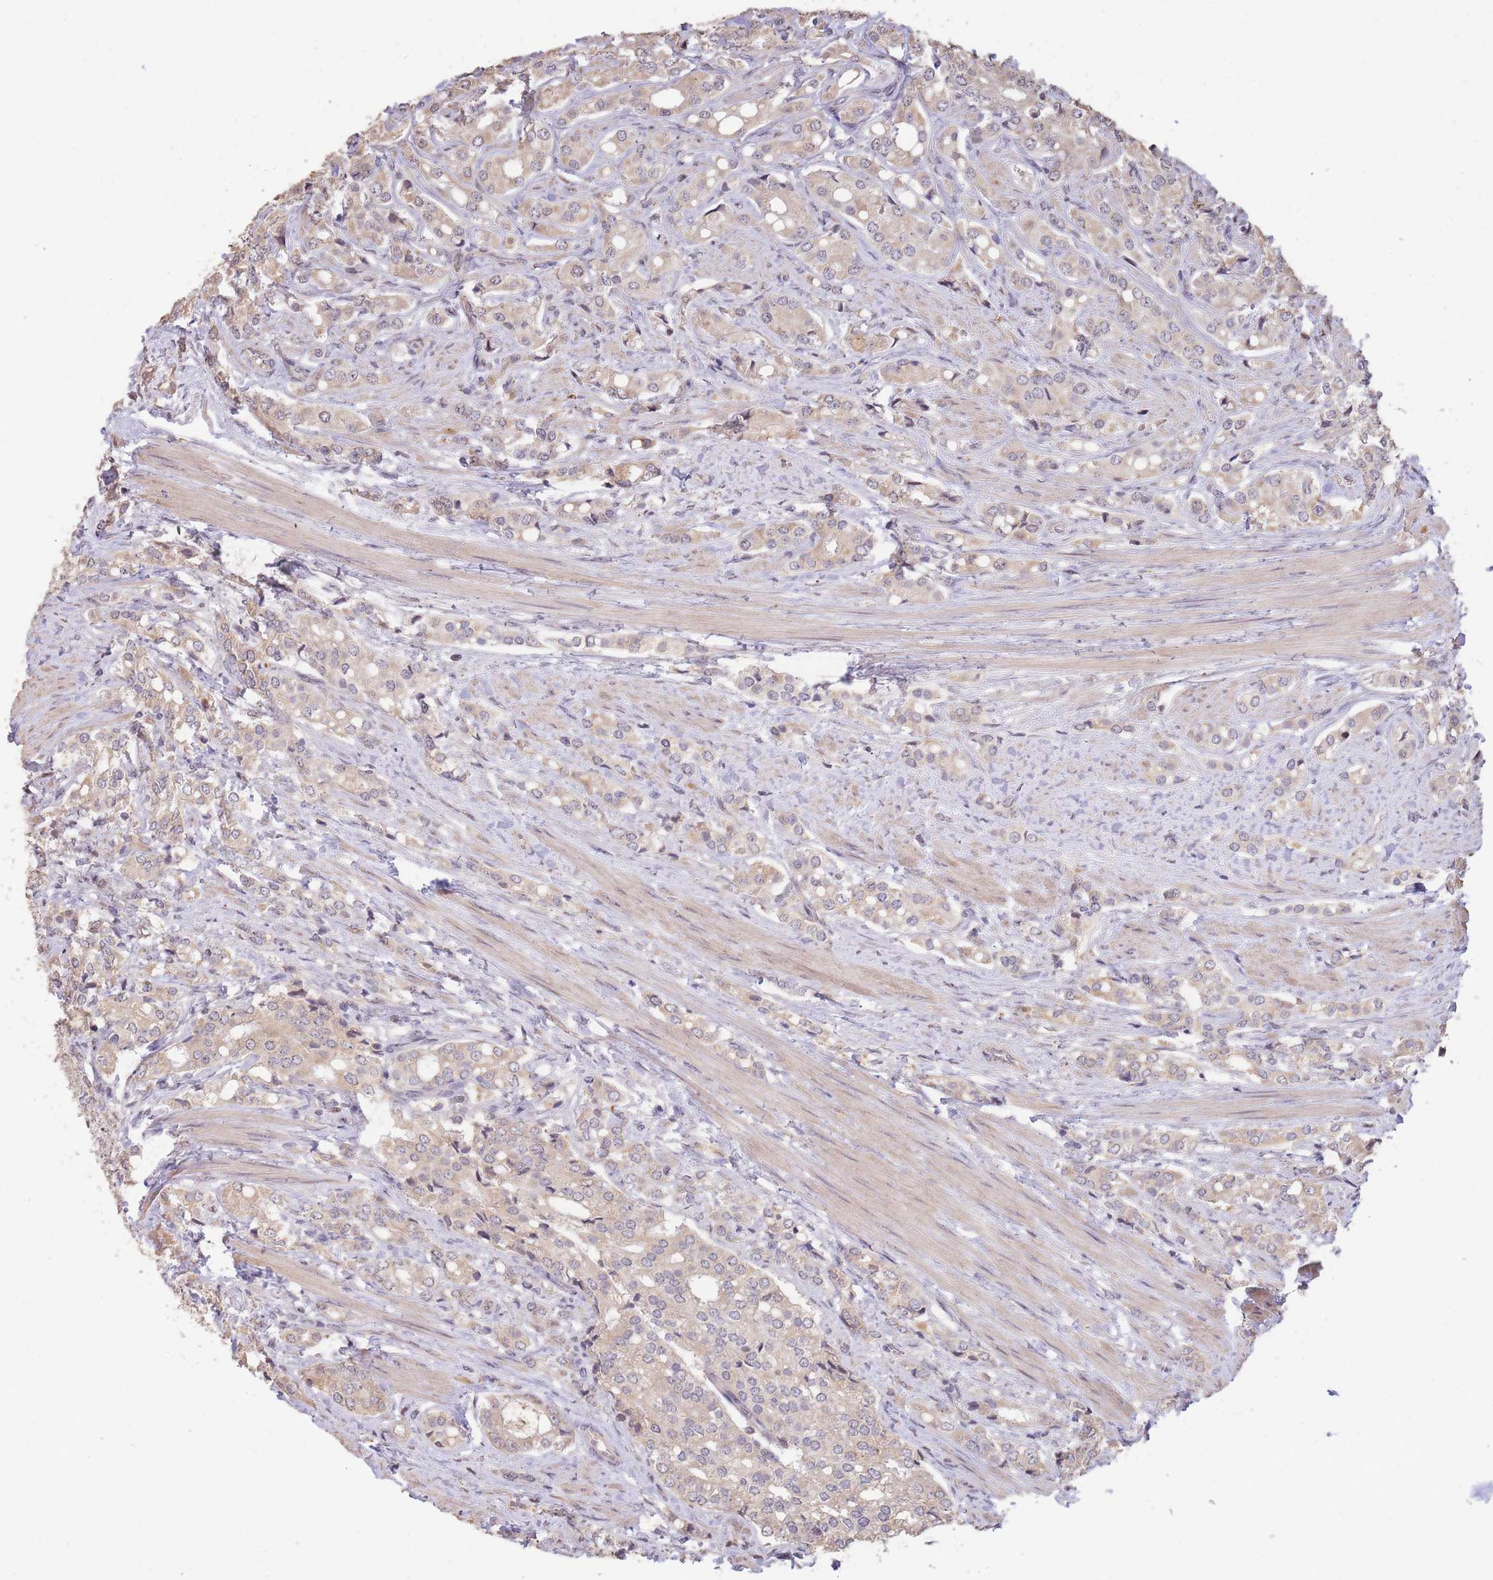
{"staining": {"intensity": "weak", "quantity": "25%-75%", "location": "cytoplasmic/membranous"}, "tissue": "prostate cancer", "cell_type": "Tumor cells", "image_type": "cancer", "snomed": [{"axis": "morphology", "description": "Adenocarcinoma, High grade"}, {"axis": "topography", "description": "Prostate"}], "caption": "Prostate cancer stained for a protein reveals weak cytoplasmic/membranous positivity in tumor cells. The staining was performed using DAB (3,3'-diaminobenzidine) to visualize the protein expression in brown, while the nuclei were stained in blue with hematoxylin (Magnification: 20x).", "gene": "RGS14", "patient": {"sex": "male", "age": 71}}